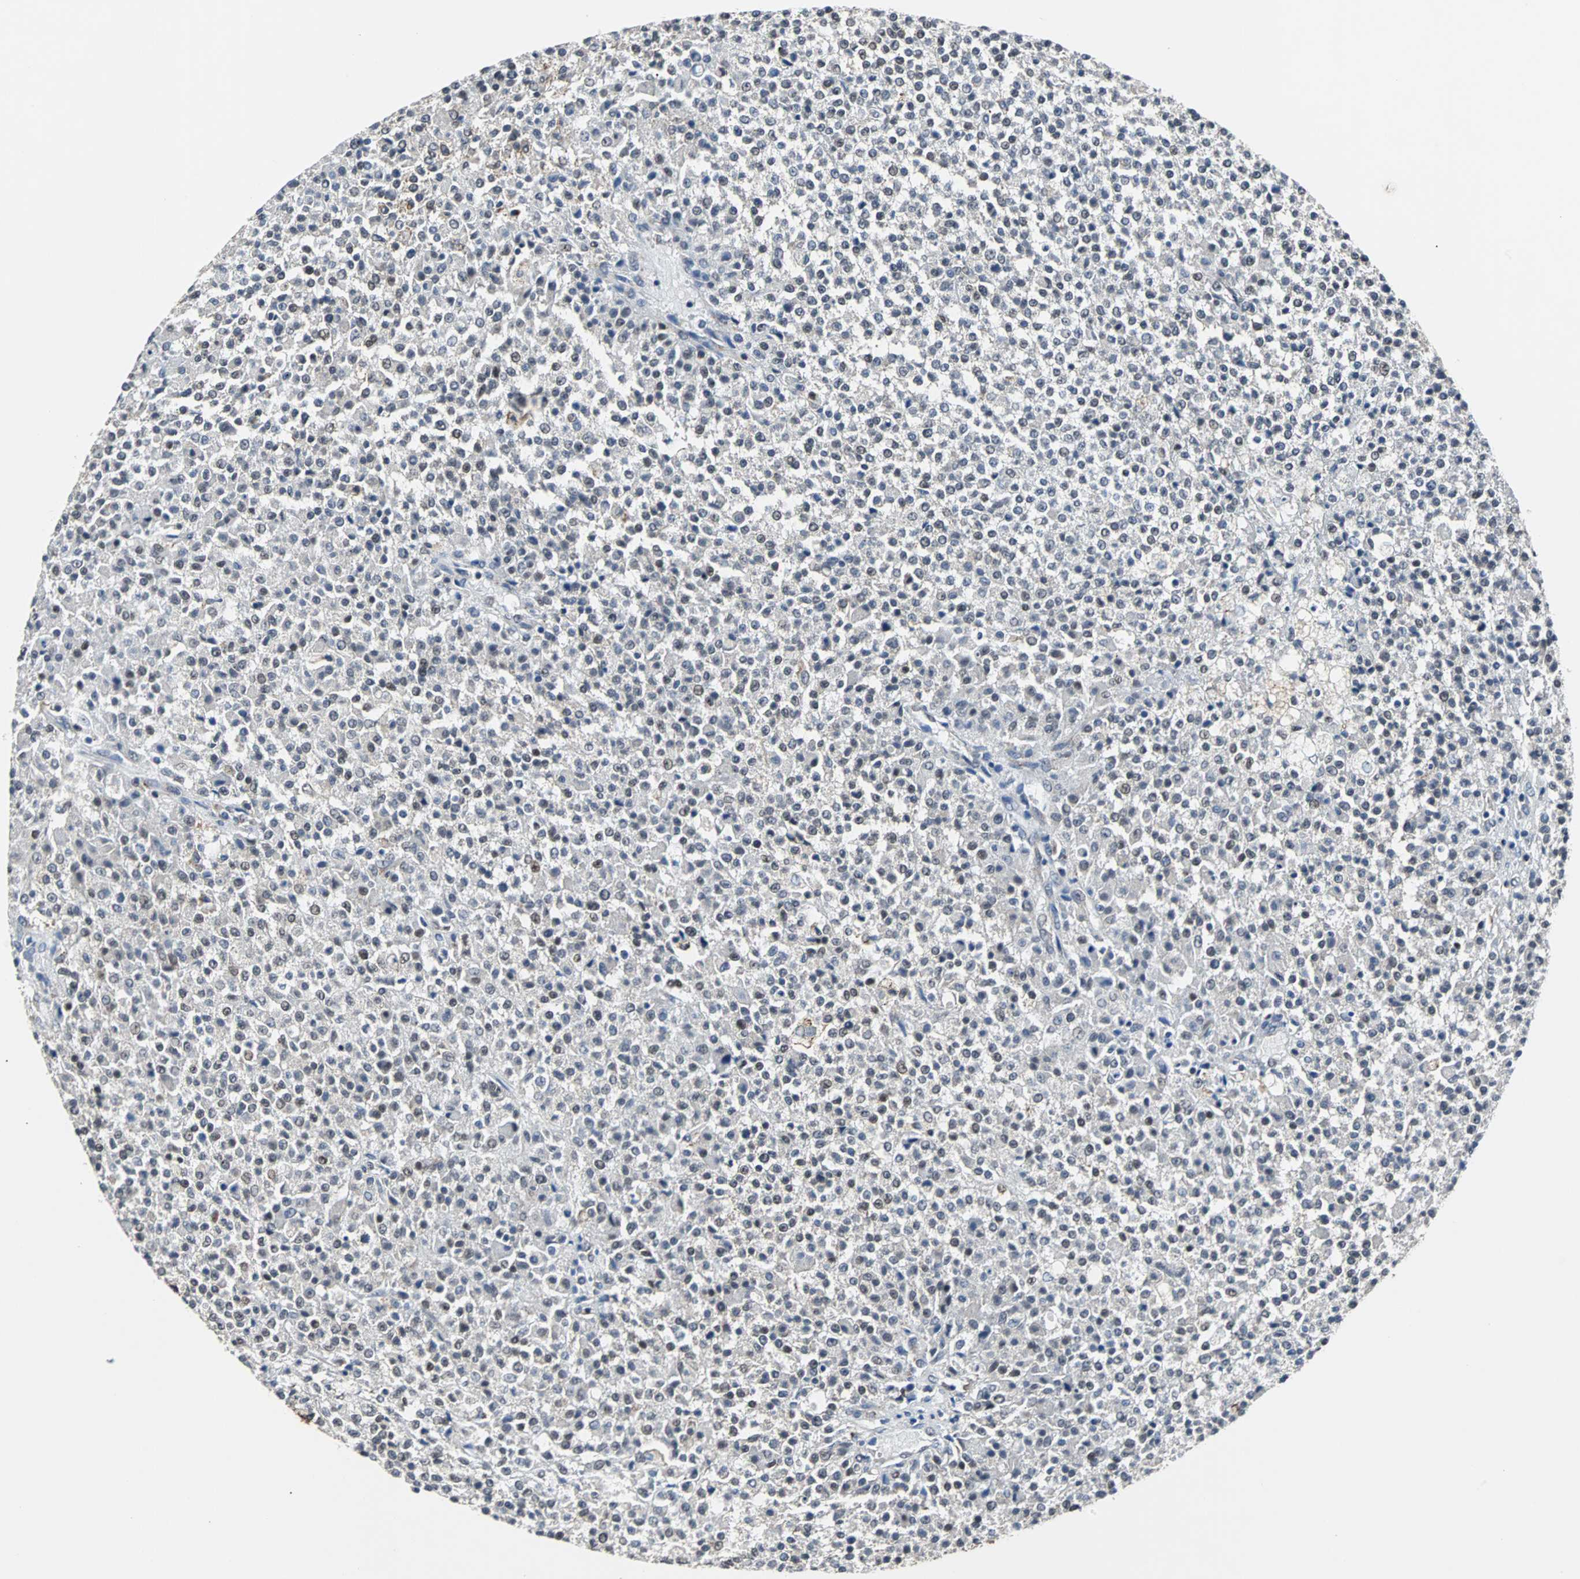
{"staining": {"intensity": "weak", "quantity": "<25%", "location": "nuclear"}, "tissue": "testis cancer", "cell_type": "Tumor cells", "image_type": "cancer", "snomed": [{"axis": "morphology", "description": "Seminoma, NOS"}, {"axis": "topography", "description": "Testis"}], "caption": "Seminoma (testis) was stained to show a protein in brown. There is no significant expression in tumor cells.", "gene": "USP28", "patient": {"sex": "male", "age": 59}}